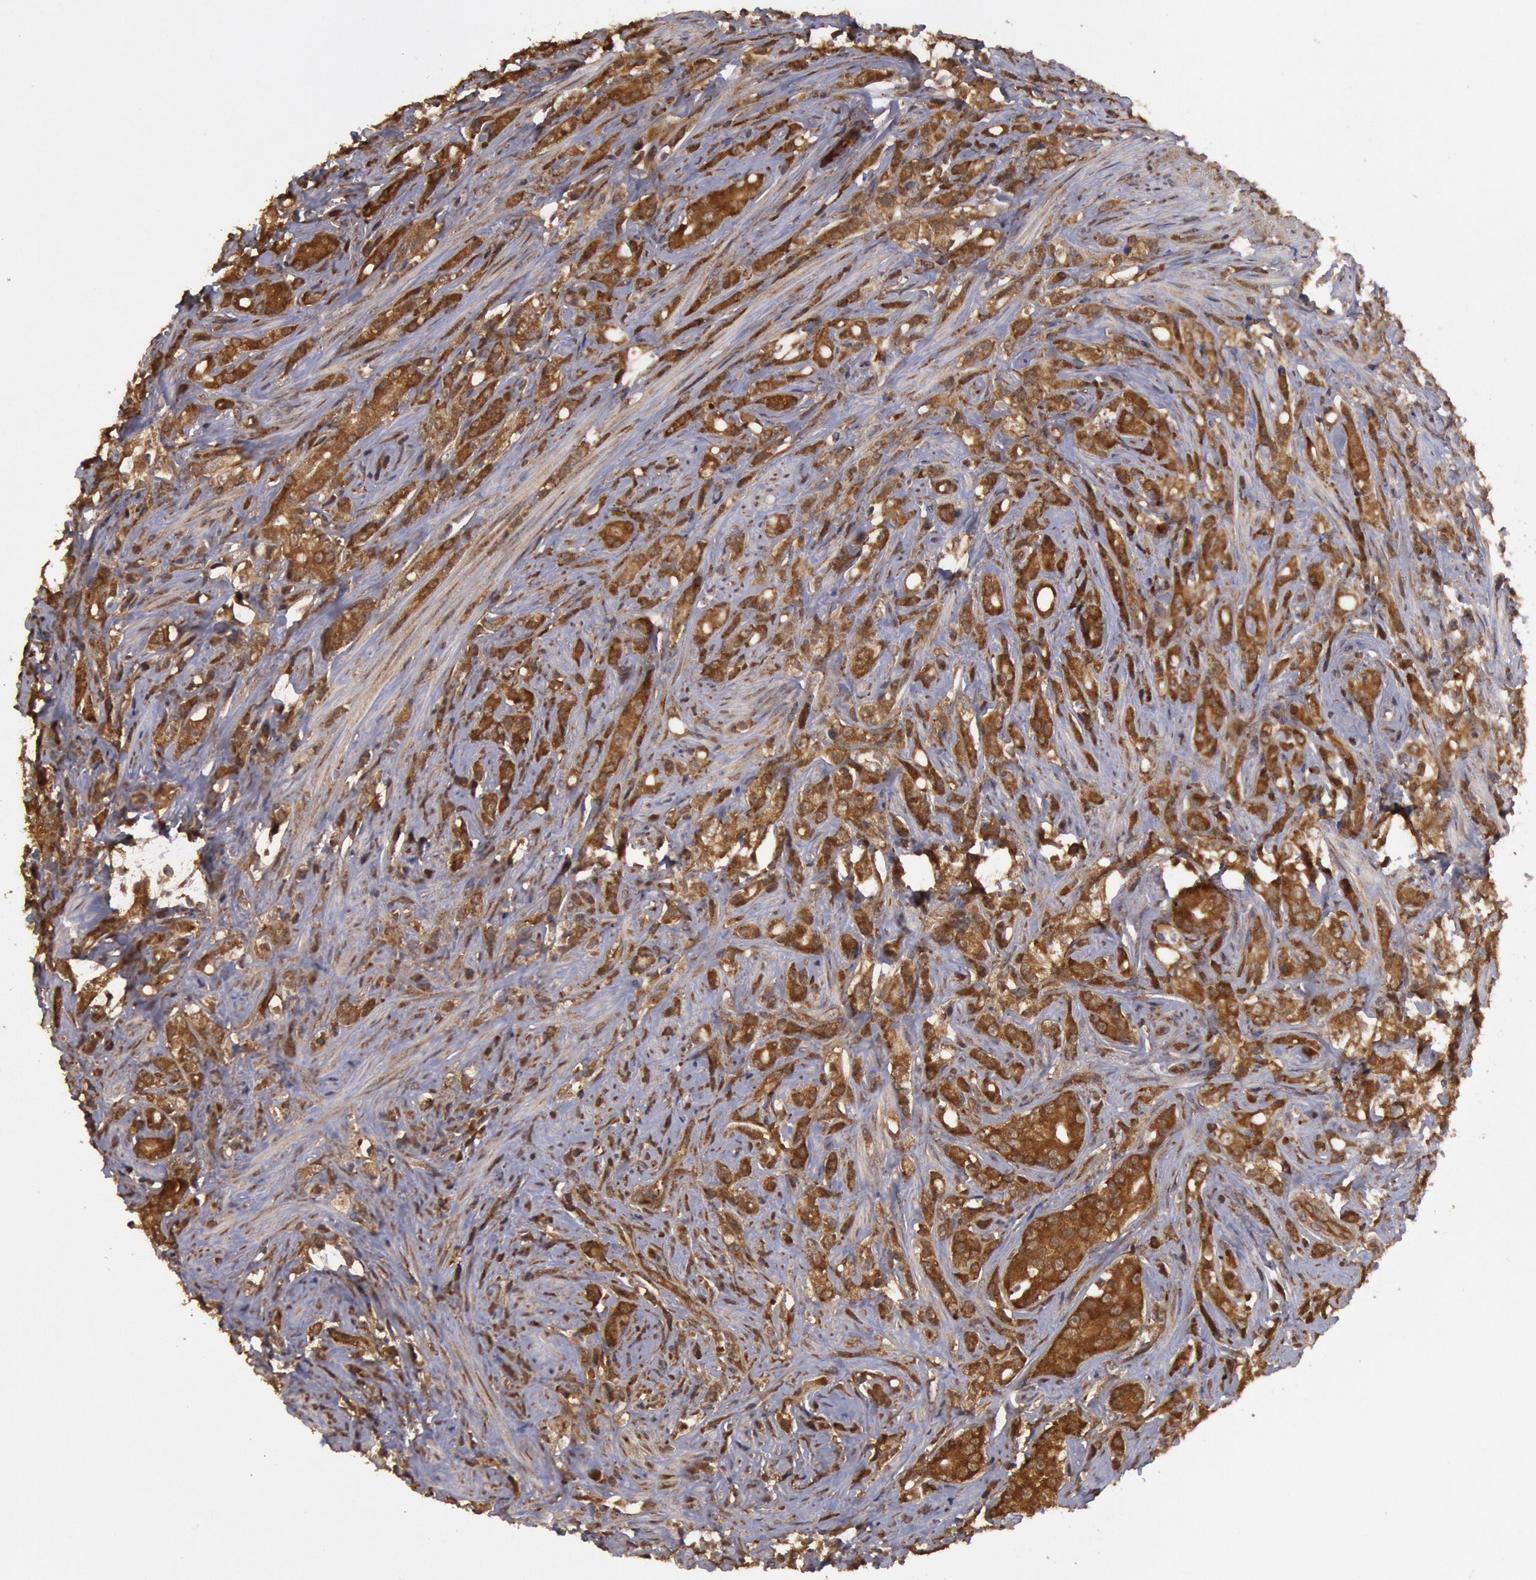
{"staining": {"intensity": "strong", "quantity": ">75%", "location": "cytoplasmic/membranous"}, "tissue": "prostate cancer", "cell_type": "Tumor cells", "image_type": "cancer", "snomed": [{"axis": "morphology", "description": "Adenocarcinoma, Medium grade"}, {"axis": "topography", "description": "Prostate"}], "caption": "This micrograph displays adenocarcinoma (medium-grade) (prostate) stained with immunohistochemistry (IHC) to label a protein in brown. The cytoplasmic/membranous of tumor cells show strong positivity for the protein. Nuclei are counter-stained blue.", "gene": "USP14", "patient": {"sex": "male", "age": 59}}